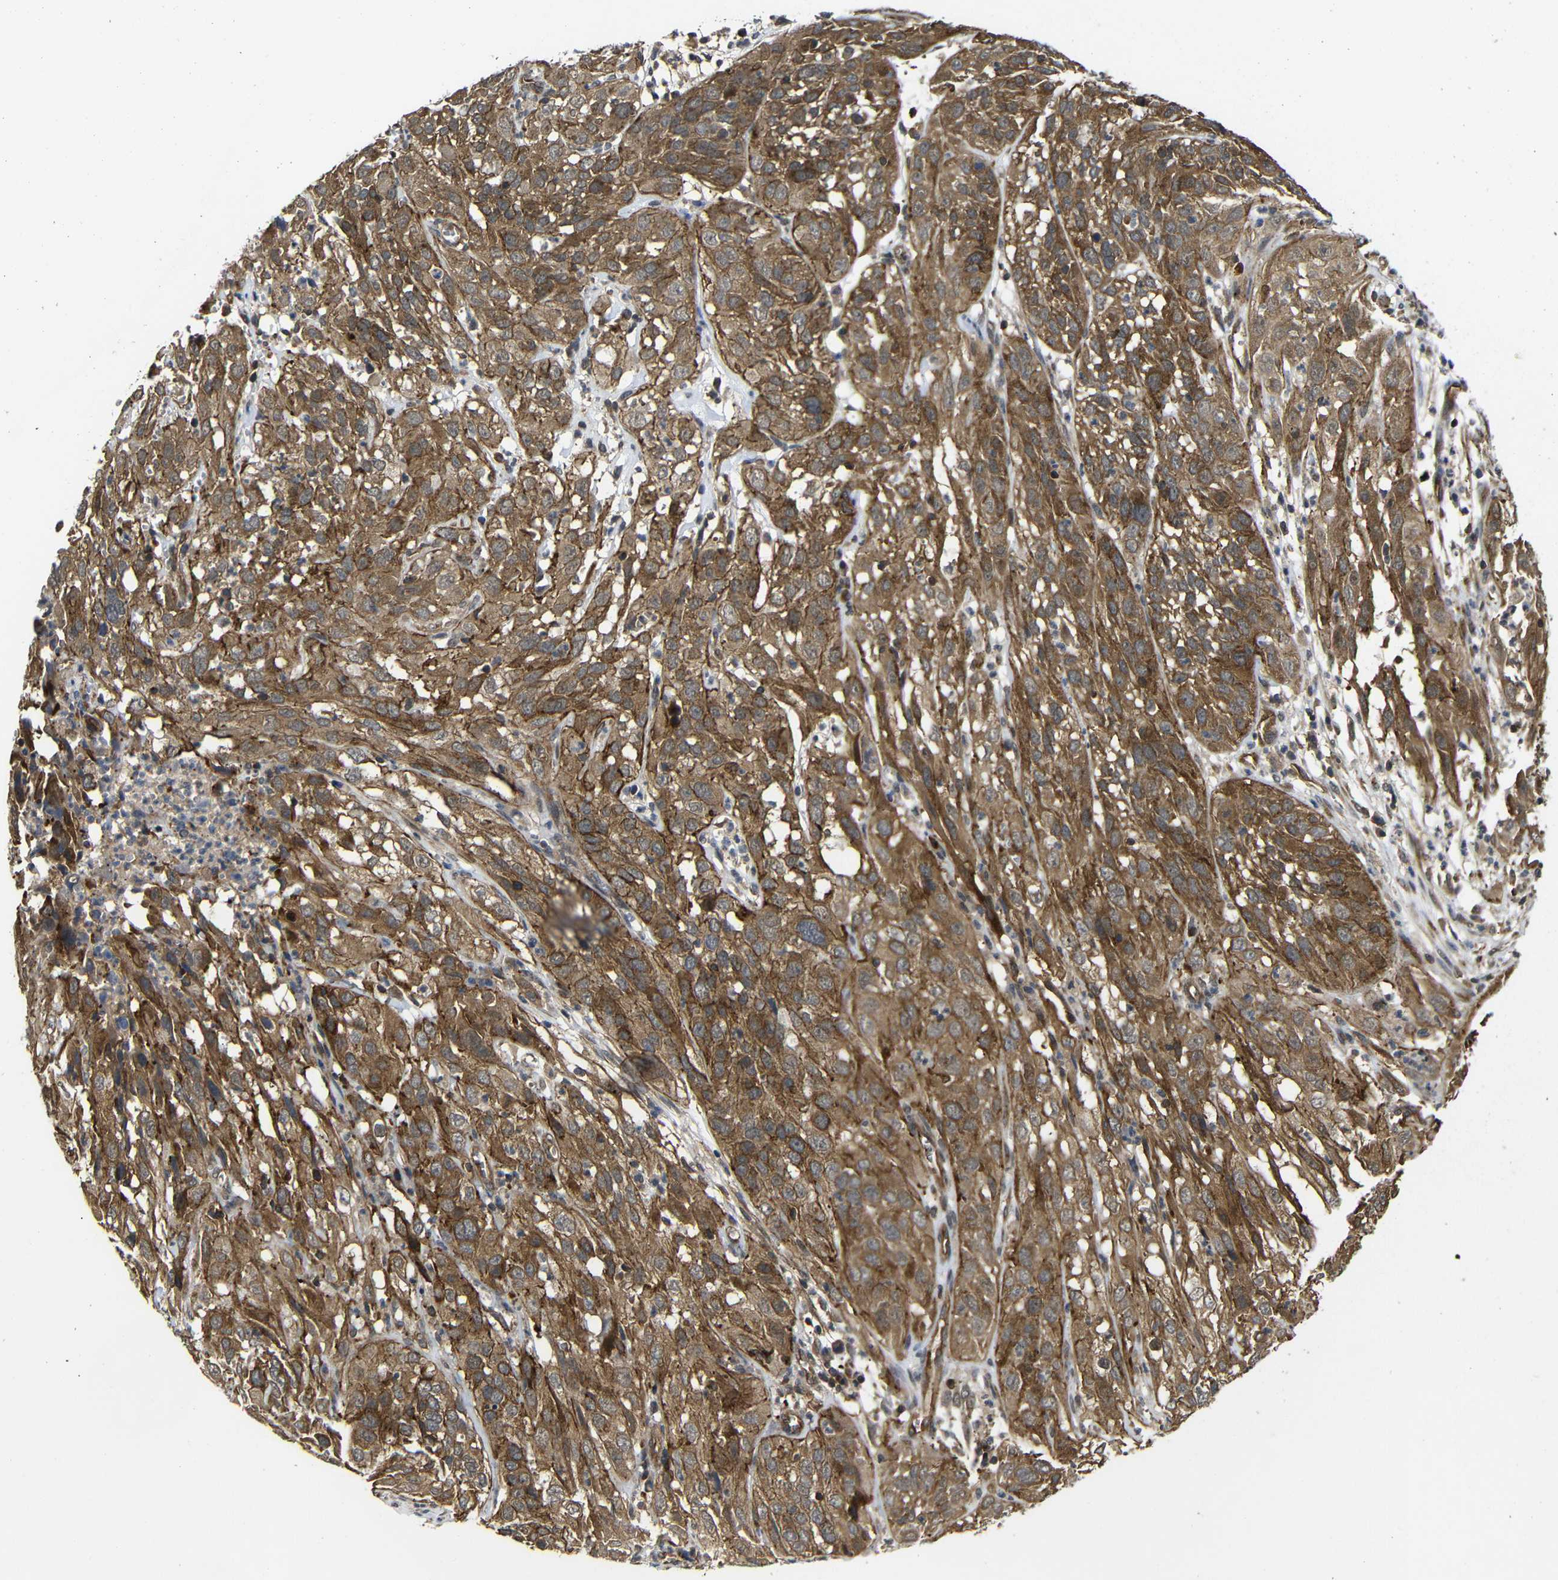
{"staining": {"intensity": "moderate", "quantity": ">75%", "location": "cytoplasmic/membranous"}, "tissue": "cervical cancer", "cell_type": "Tumor cells", "image_type": "cancer", "snomed": [{"axis": "morphology", "description": "Squamous cell carcinoma, NOS"}, {"axis": "topography", "description": "Cervix"}], "caption": "Cervical cancer stained for a protein exhibits moderate cytoplasmic/membranous positivity in tumor cells. (Stains: DAB (3,3'-diaminobenzidine) in brown, nuclei in blue, Microscopy: brightfield microscopy at high magnification).", "gene": "NANOS1", "patient": {"sex": "female", "age": 32}}